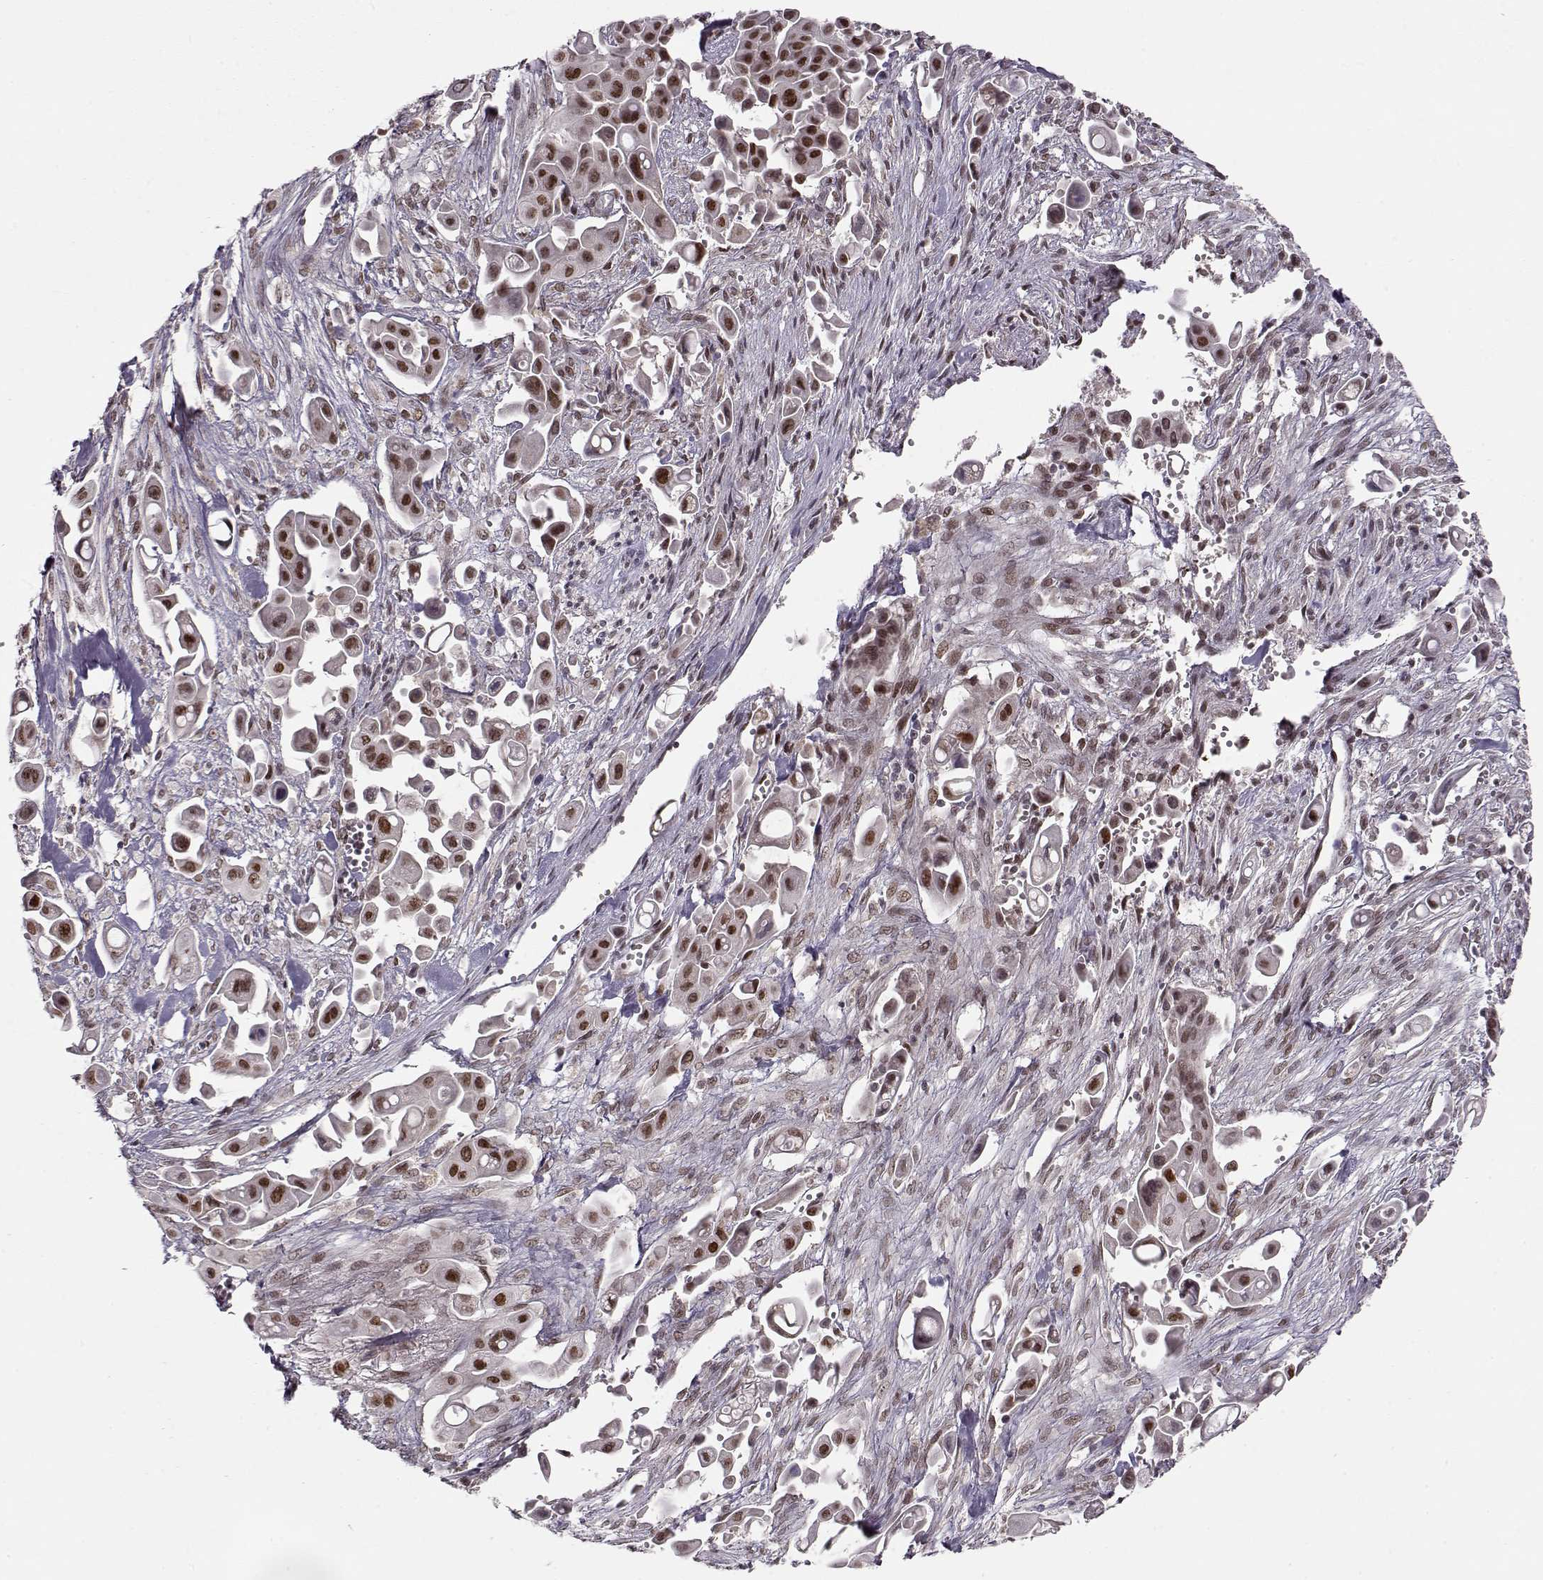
{"staining": {"intensity": "moderate", "quantity": ">75%", "location": "nuclear"}, "tissue": "pancreatic cancer", "cell_type": "Tumor cells", "image_type": "cancer", "snomed": [{"axis": "morphology", "description": "Adenocarcinoma, NOS"}, {"axis": "topography", "description": "Pancreas"}], "caption": "DAB immunohistochemical staining of human adenocarcinoma (pancreatic) exhibits moderate nuclear protein positivity in approximately >75% of tumor cells. Using DAB (brown) and hematoxylin (blue) stains, captured at high magnification using brightfield microscopy.", "gene": "RAI1", "patient": {"sex": "male", "age": 50}}